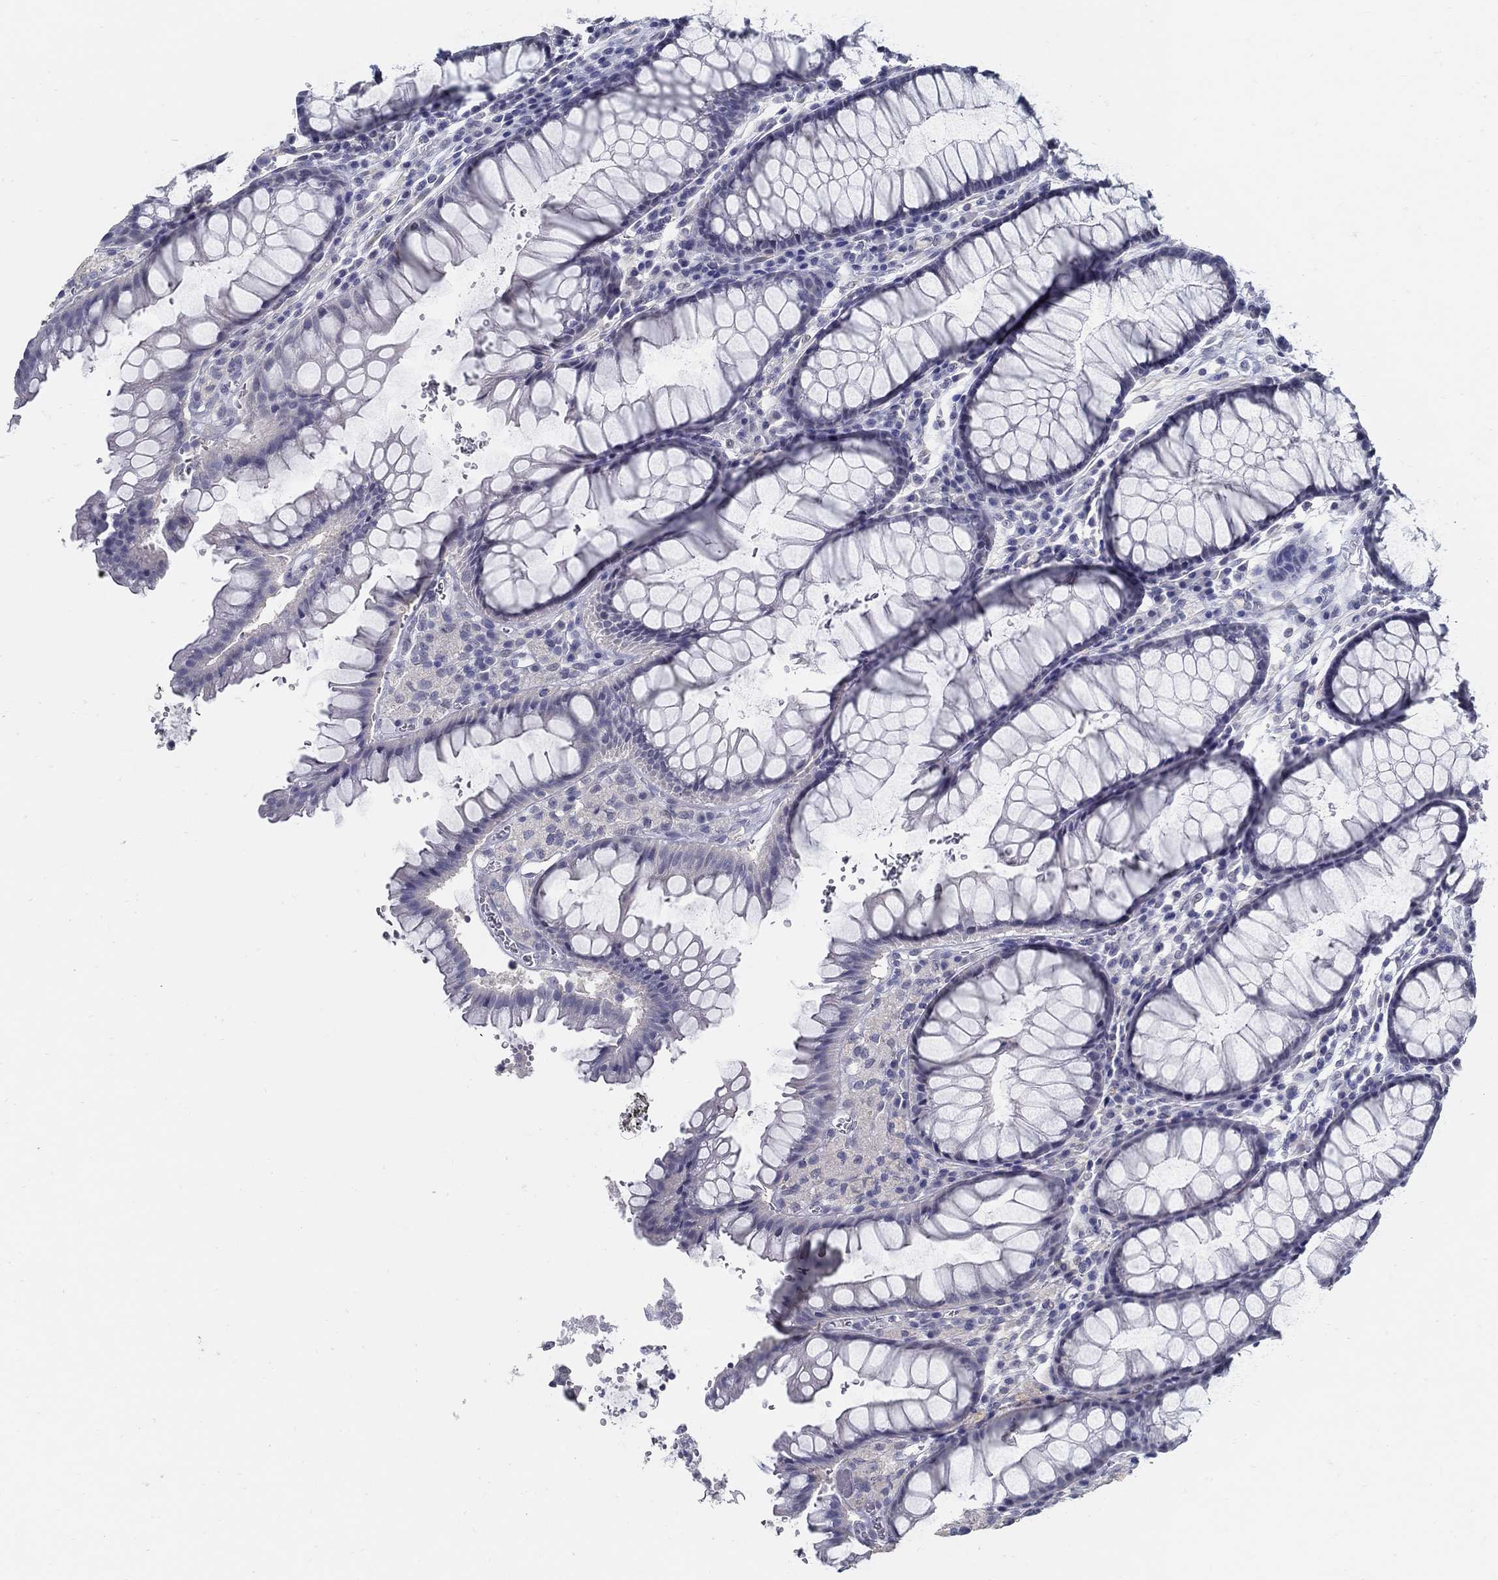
{"staining": {"intensity": "negative", "quantity": "none", "location": "none"}, "tissue": "rectum", "cell_type": "Glandular cells", "image_type": "normal", "snomed": [{"axis": "morphology", "description": "Normal tissue, NOS"}, {"axis": "topography", "description": "Rectum"}], "caption": "This is an immunohistochemistry micrograph of normal rectum. There is no staining in glandular cells.", "gene": "USP29", "patient": {"sex": "female", "age": 68}}